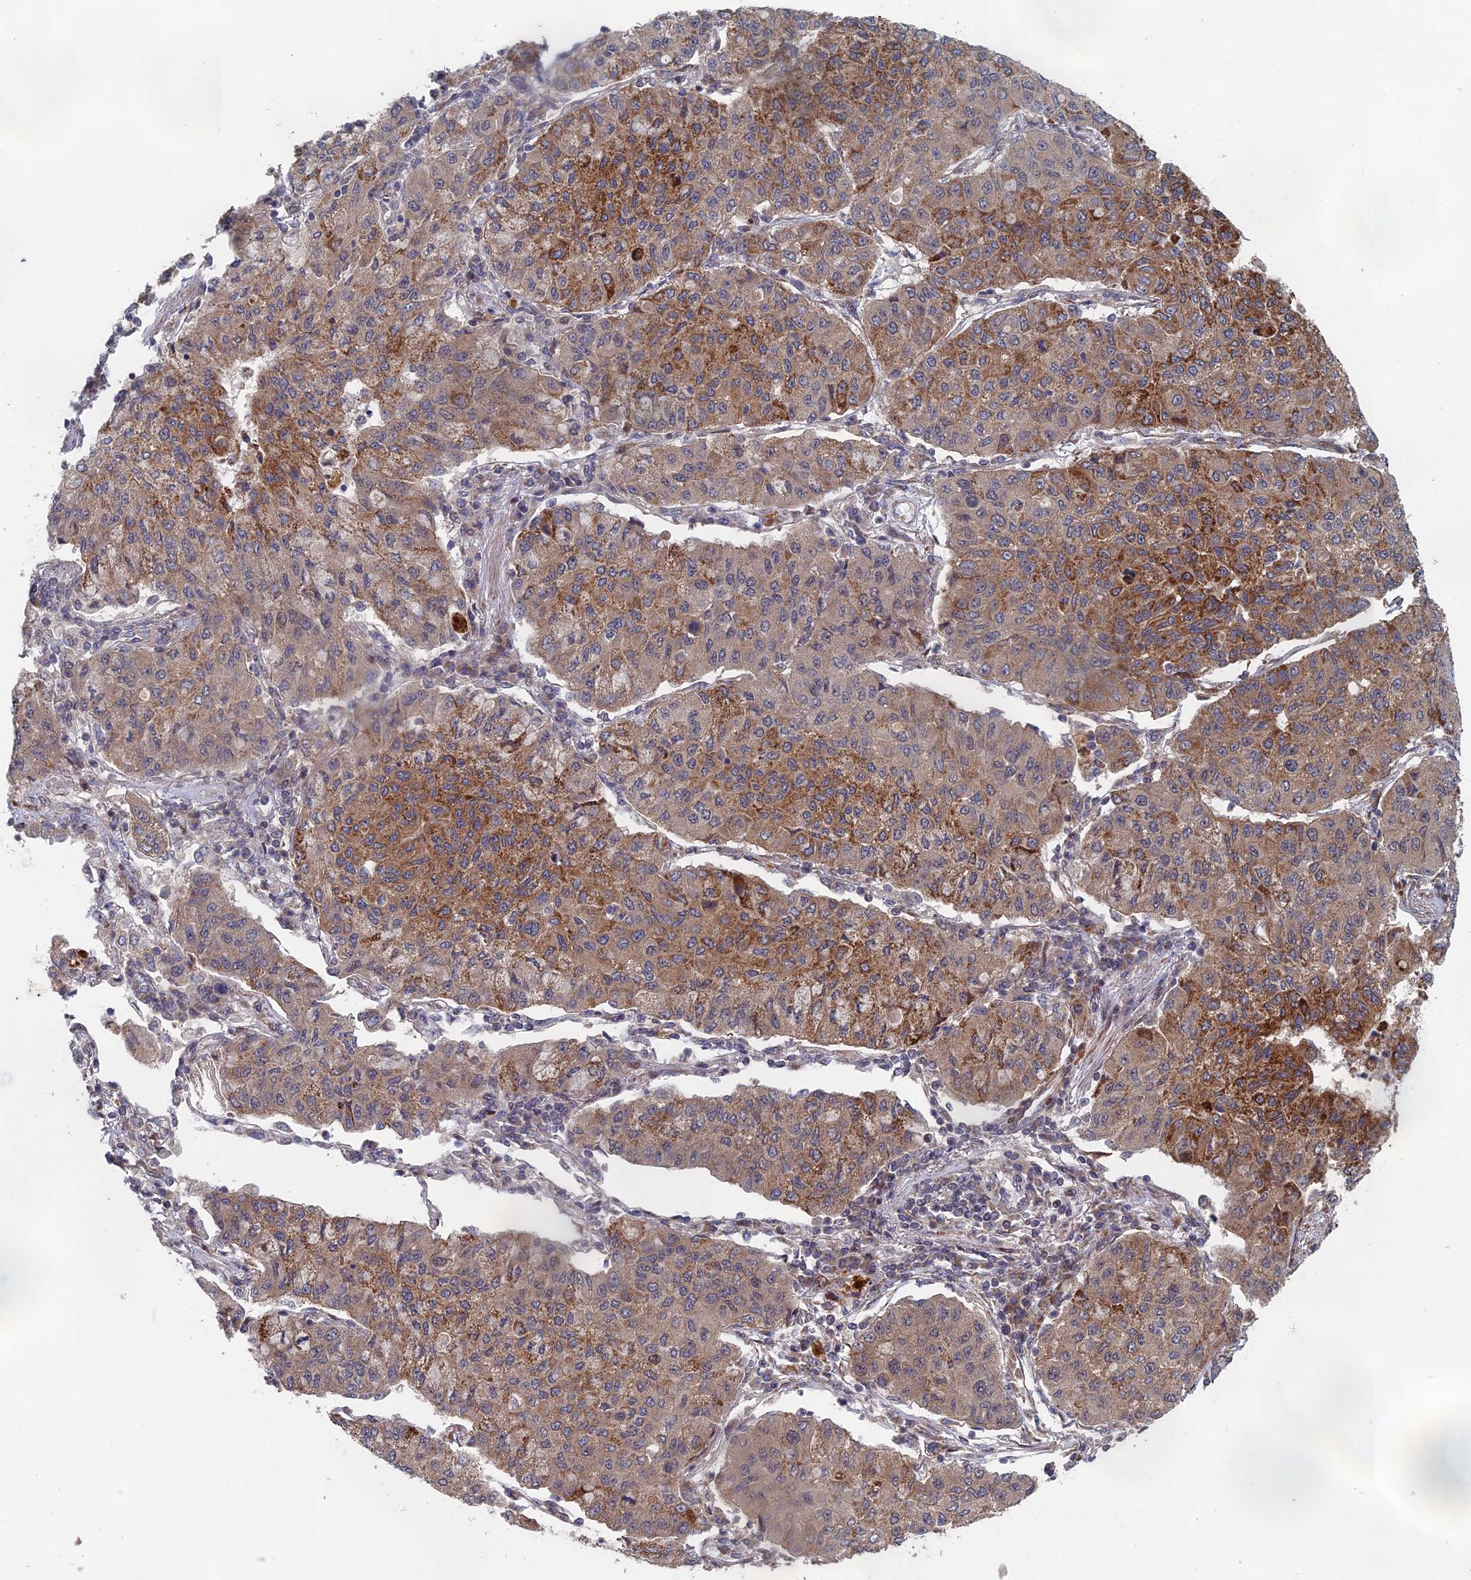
{"staining": {"intensity": "moderate", "quantity": "25%-75%", "location": "cytoplasmic/membranous"}, "tissue": "lung cancer", "cell_type": "Tumor cells", "image_type": "cancer", "snomed": [{"axis": "morphology", "description": "Squamous cell carcinoma, NOS"}, {"axis": "topography", "description": "Lung"}], "caption": "Immunohistochemical staining of lung cancer (squamous cell carcinoma) reveals medium levels of moderate cytoplasmic/membranous staining in approximately 25%-75% of tumor cells.", "gene": "GTF2IRD1", "patient": {"sex": "male", "age": 74}}